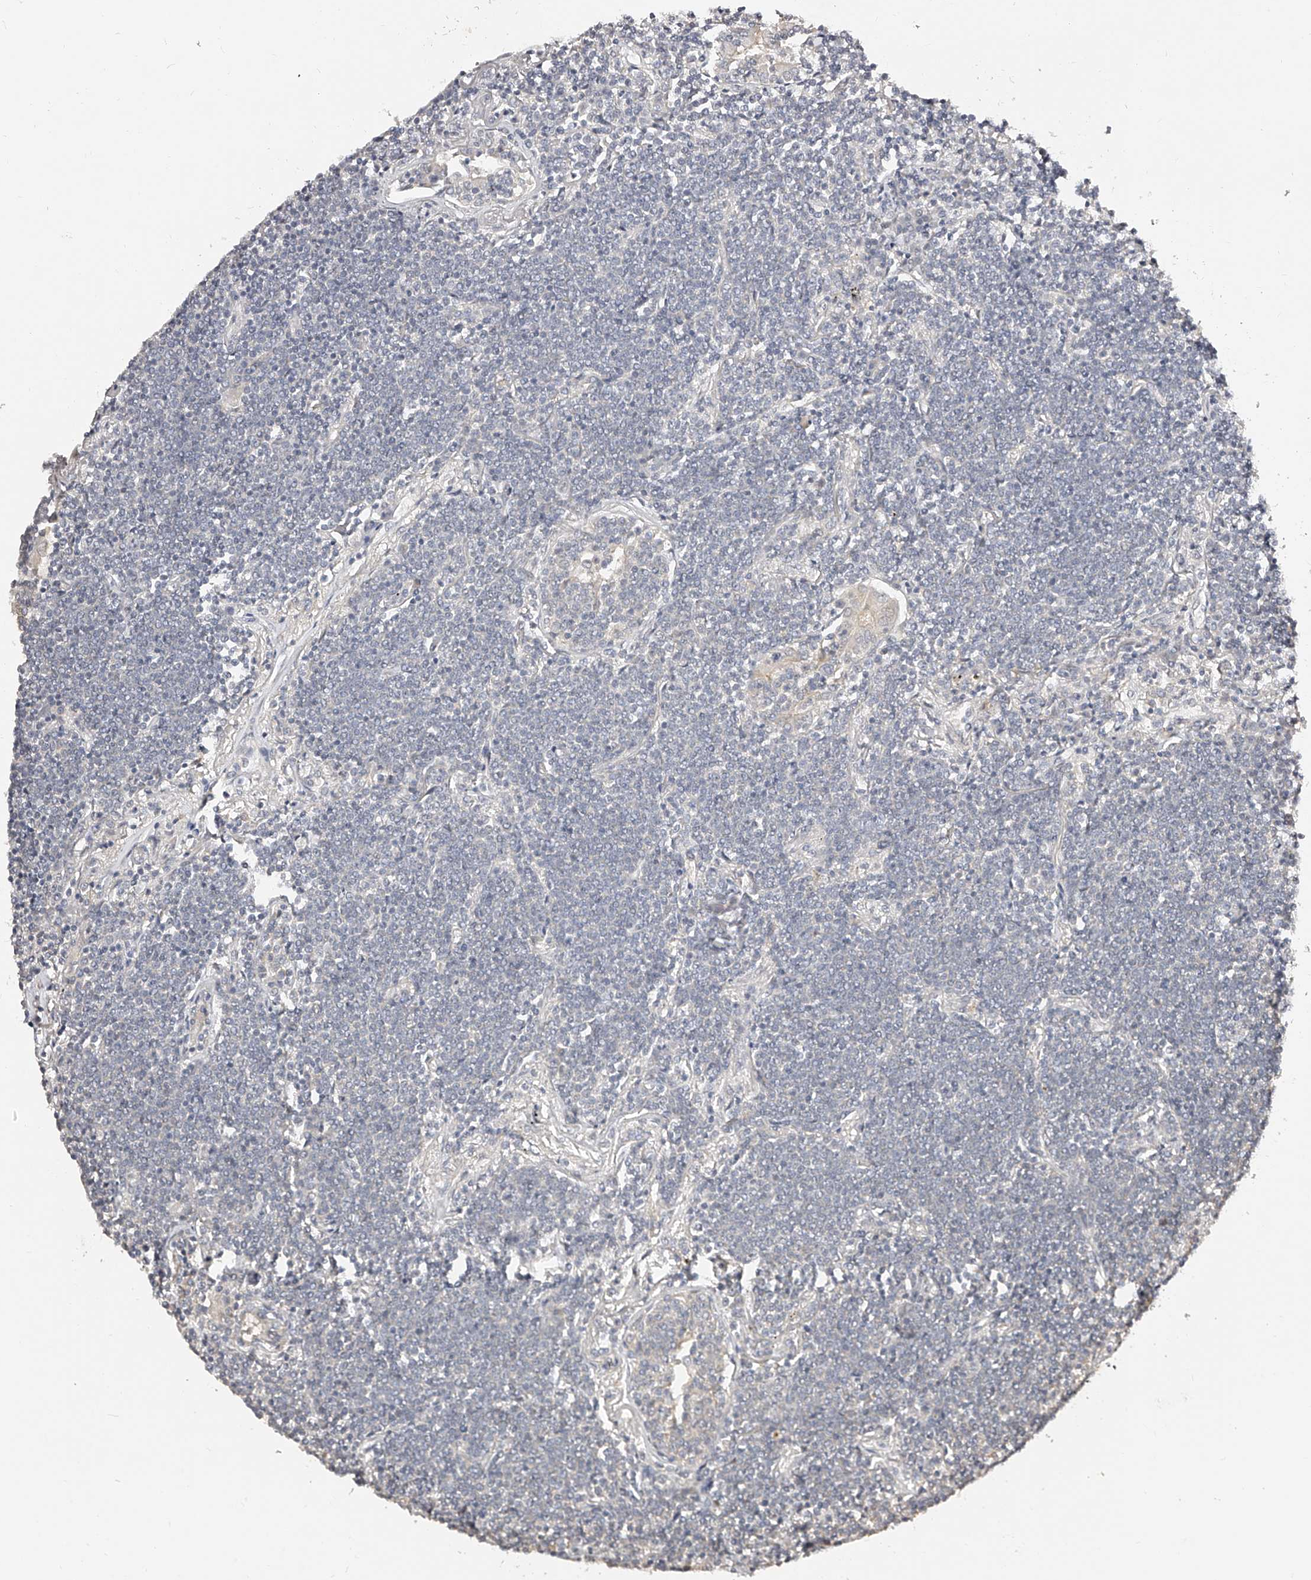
{"staining": {"intensity": "negative", "quantity": "none", "location": "none"}, "tissue": "lymphoma", "cell_type": "Tumor cells", "image_type": "cancer", "snomed": [{"axis": "morphology", "description": "Malignant lymphoma, non-Hodgkin's type, Low grade"}, {"axis": "topography", "description": "Lung"}], "caption": "Immunohistochemical staining of human lymphoma exhibits no significant staining in tumor cells.", "gene": "ZNF789", "patient": {"sex": "female", "age": 71}}